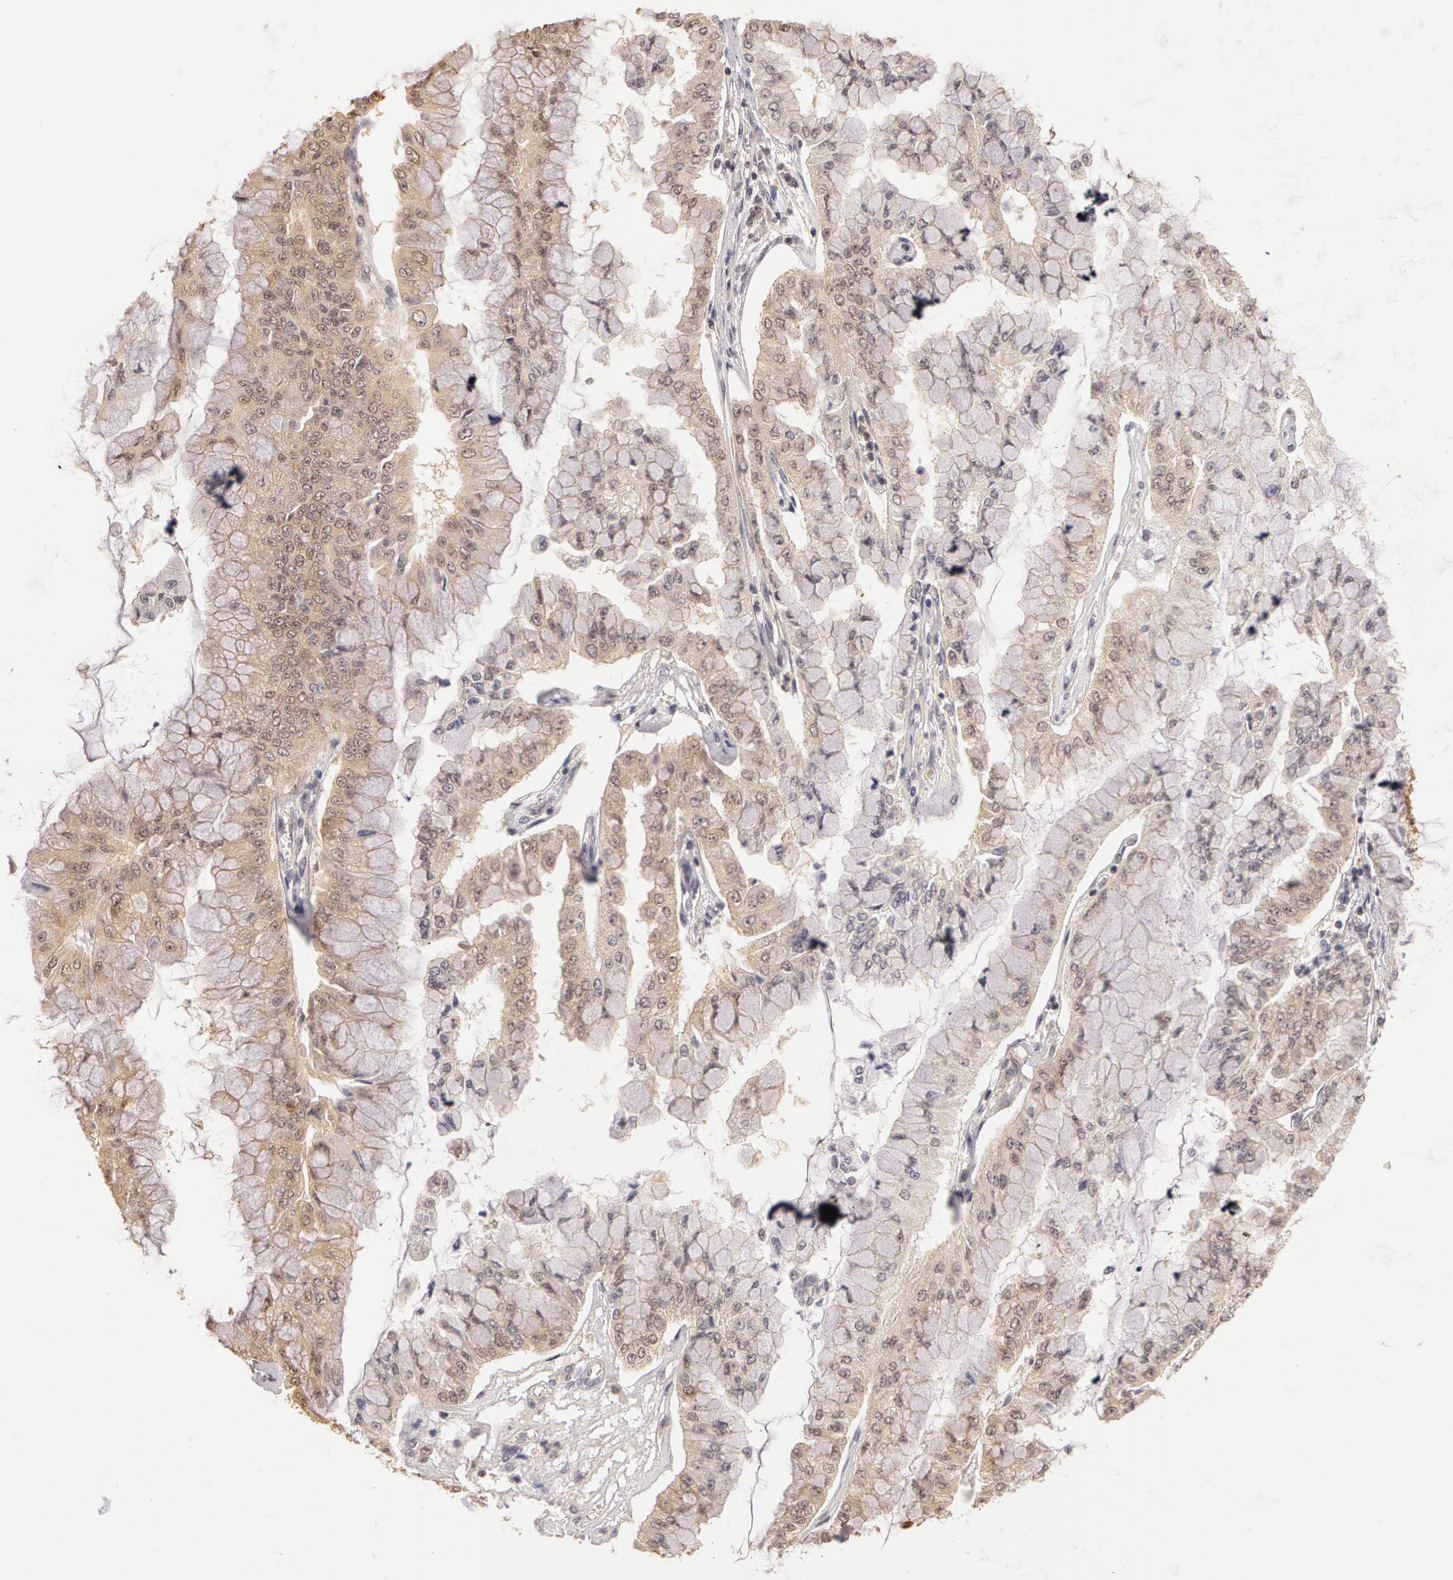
{"staining": {"intensity": "negative", "quantity": "none", "location": "none"}, "tissue": "liver cancer", "cell_type": "Tumor cells", "image_type": "cancer", "snomed": [{"axis": "morphology", "description": "Cholangiocarcinoma"}, {"axis": "topography", "description": "Liver"}], "caption": "High power microscopy photomicrograph of an immunohistochemistry photomicrograph of liver cancer, revealing no significant staining in tumor cells.", "gene": "AHSA1", "patient": {"sex": "female", "age": 79}}